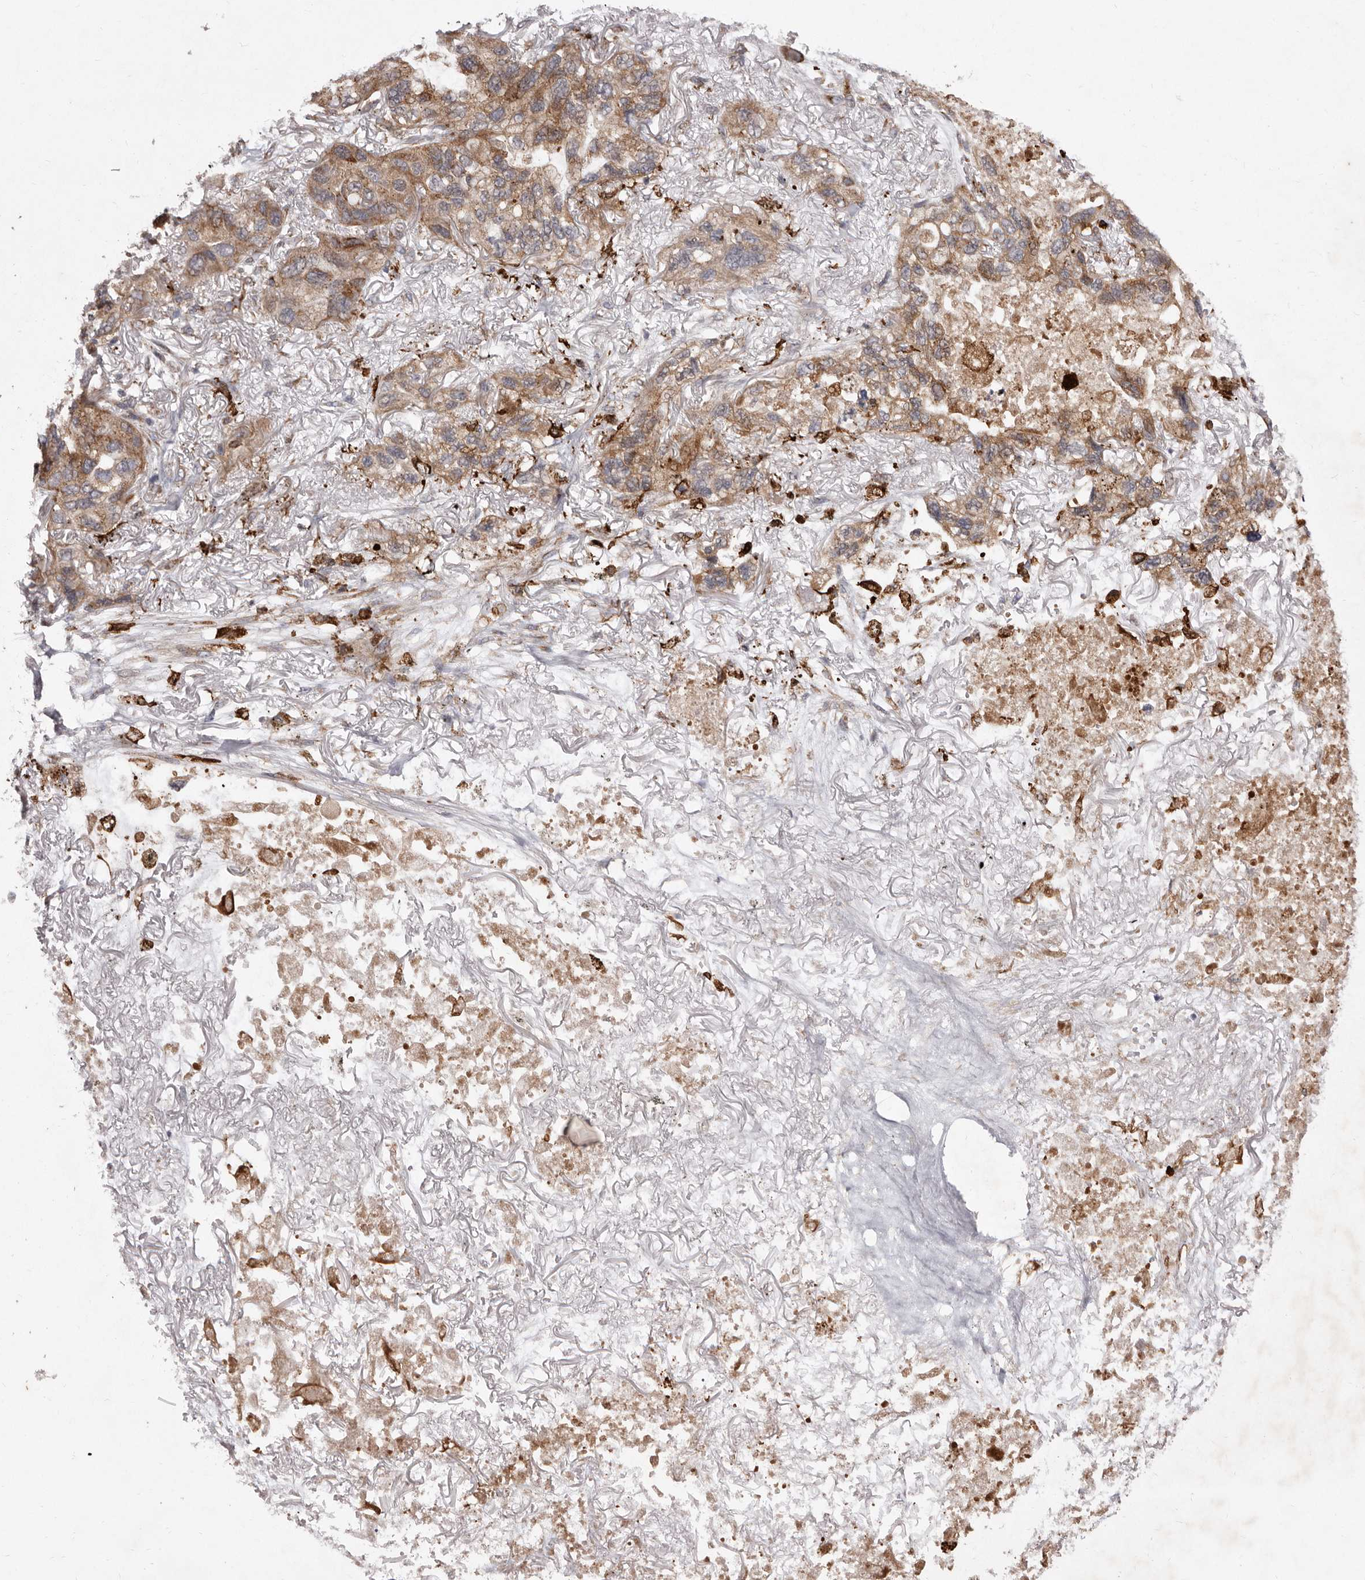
{"staining": {"intensity": "moderate", "quantity": ">75%", "location": "cytoplasmic/membranous"}, "tissue": "lung cancer", "cell_type": "Tumor cells", "image_type": "cancer", "snomed": [{"axis": "morphology", "description": "Squamous cell carcinoma, NOS"}, {"axis": "topography", "description": "Lung"}], "caption": "Immunohistochemistry (IHC) histopathology image of human lung cancer (squamous cell carcinoma) stained for a protein (brown), which exhibits medium levels of moderate cytoplasmic/membranous staining in approximately >75% of tumor cells.", "gene": "FLAD1", "patient": {"sex": "female", "age": 73}}